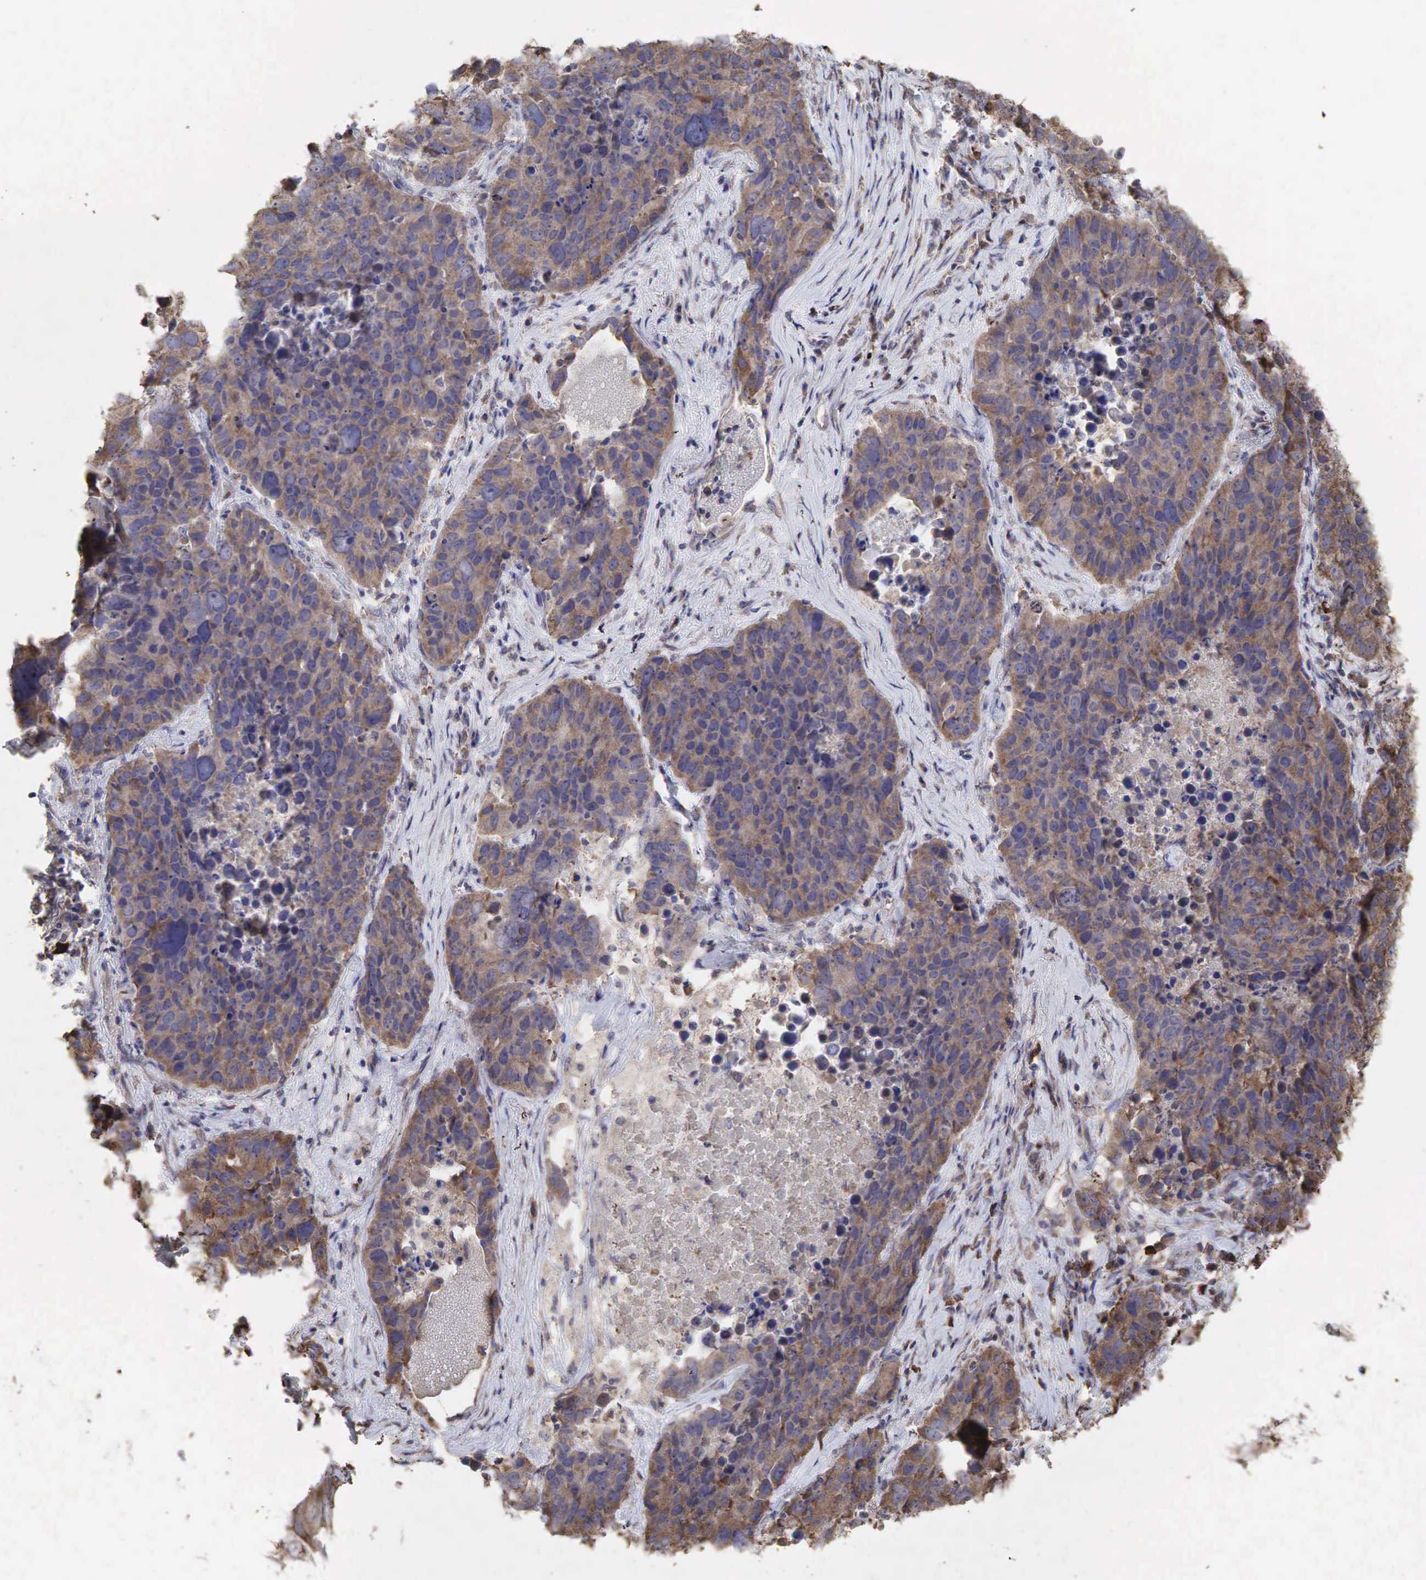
{"staining": {"intensity": "moderate", "quantity": ">75%", "location": "cytoplasmic/membranous"}, "tissue": "lung cancer", "cell_type": "Tumor cells", "image_type": "cancer", "snomed": [{"axis": "morphology", "description": "Carcinoid, malignant, NOS"}, {"axis": "topography", "description": "Lung"}], "caption": "Human lung malignant carcinoid stained with a protein marker reveals moderate staining in tumor cells.", "gene": "PABPC5", "patient": {"sex": "male", "age": 60}}